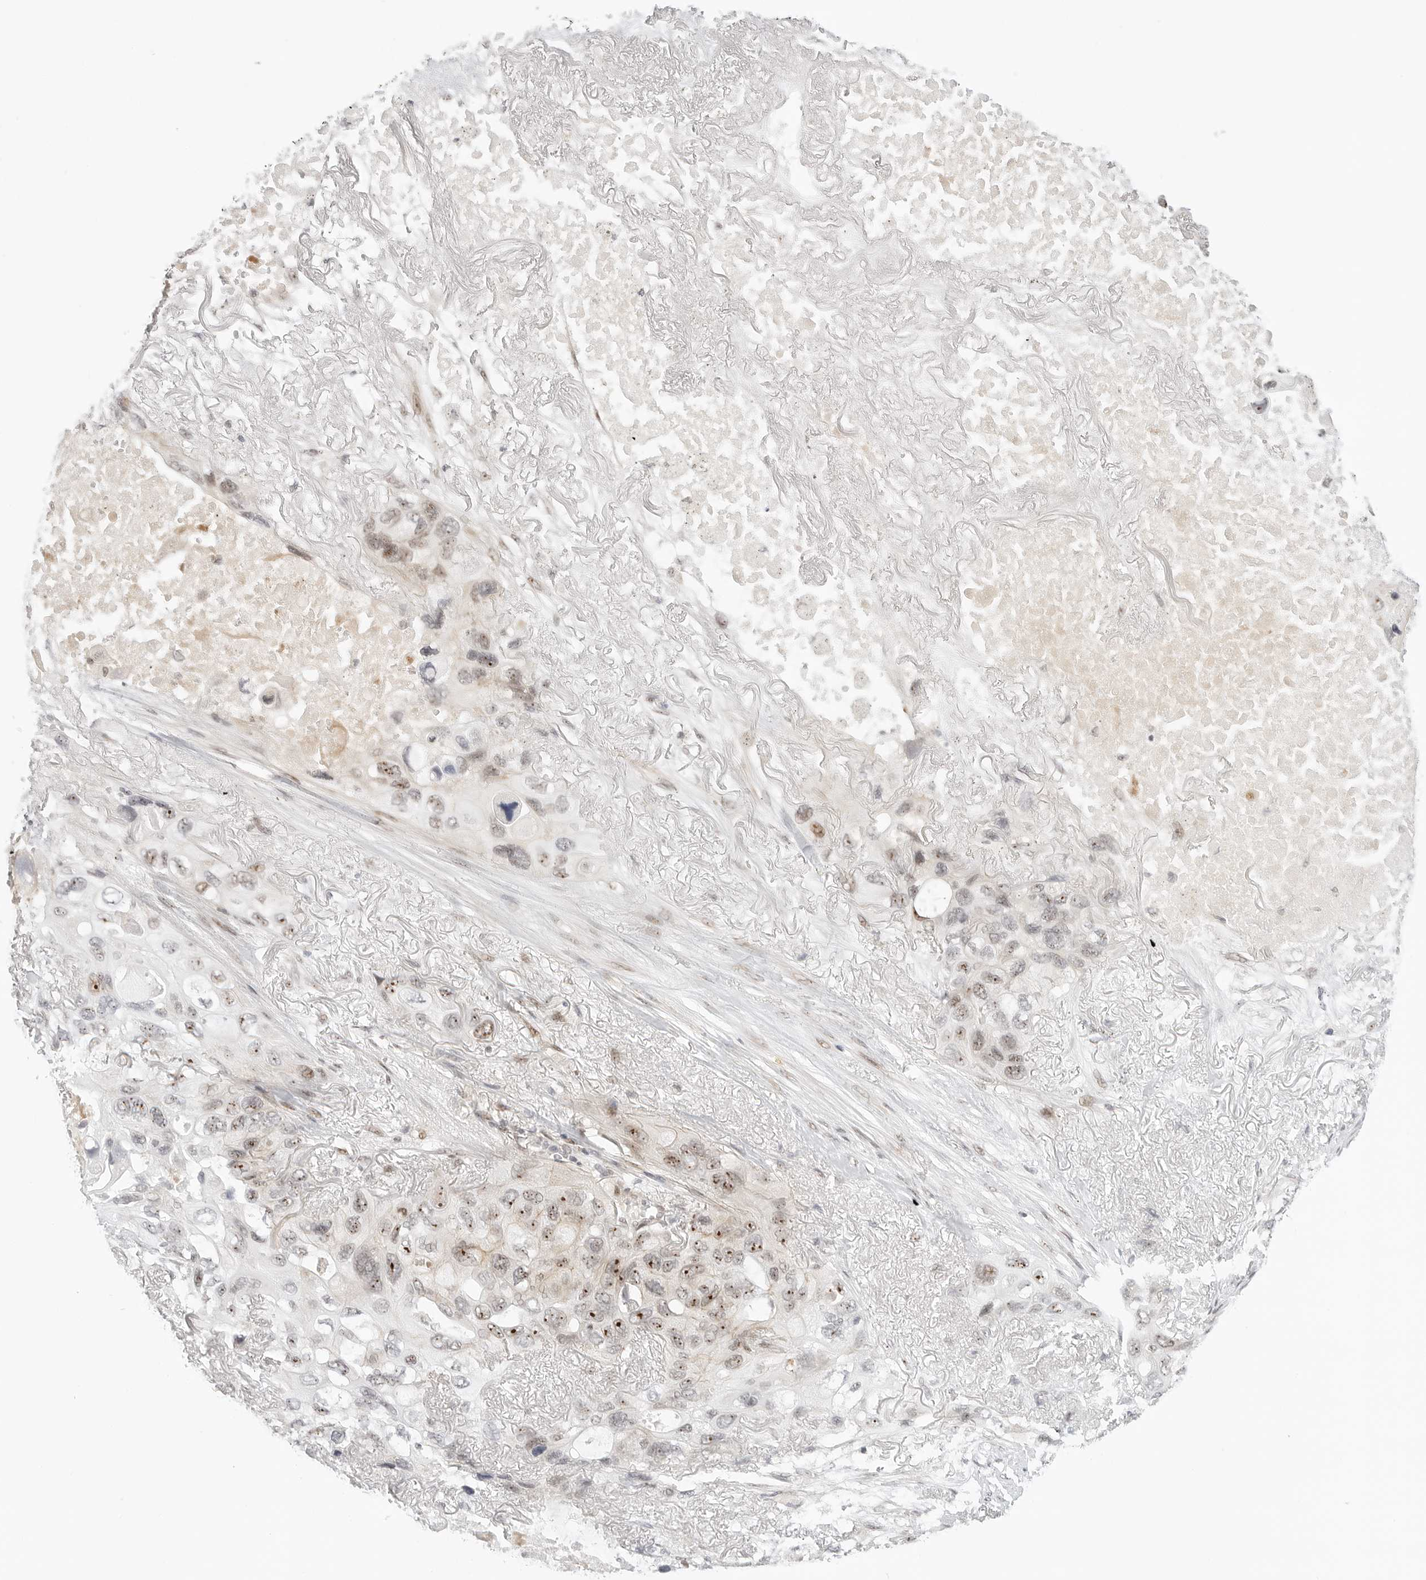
{"staining": {"intensity": "moderate", "quantity": ">75%", "location": "nuclear"}, "tissue": "lung cancer", "cell_type": "Tumor cells", "image_type": "cancer", "snomed": [{"axis": "morphology", "description": "Squamous cell carcinoma, NOS"}, {"axis": "topography", "description": "Lung"}], "caption": "The immunohistochemical stain shows moderate nuclear expression in tumor cells of lung squamous cell carcinoma tissue.", "gene": "HIPK3", "patient": {"sex": "female", "age": 73}}